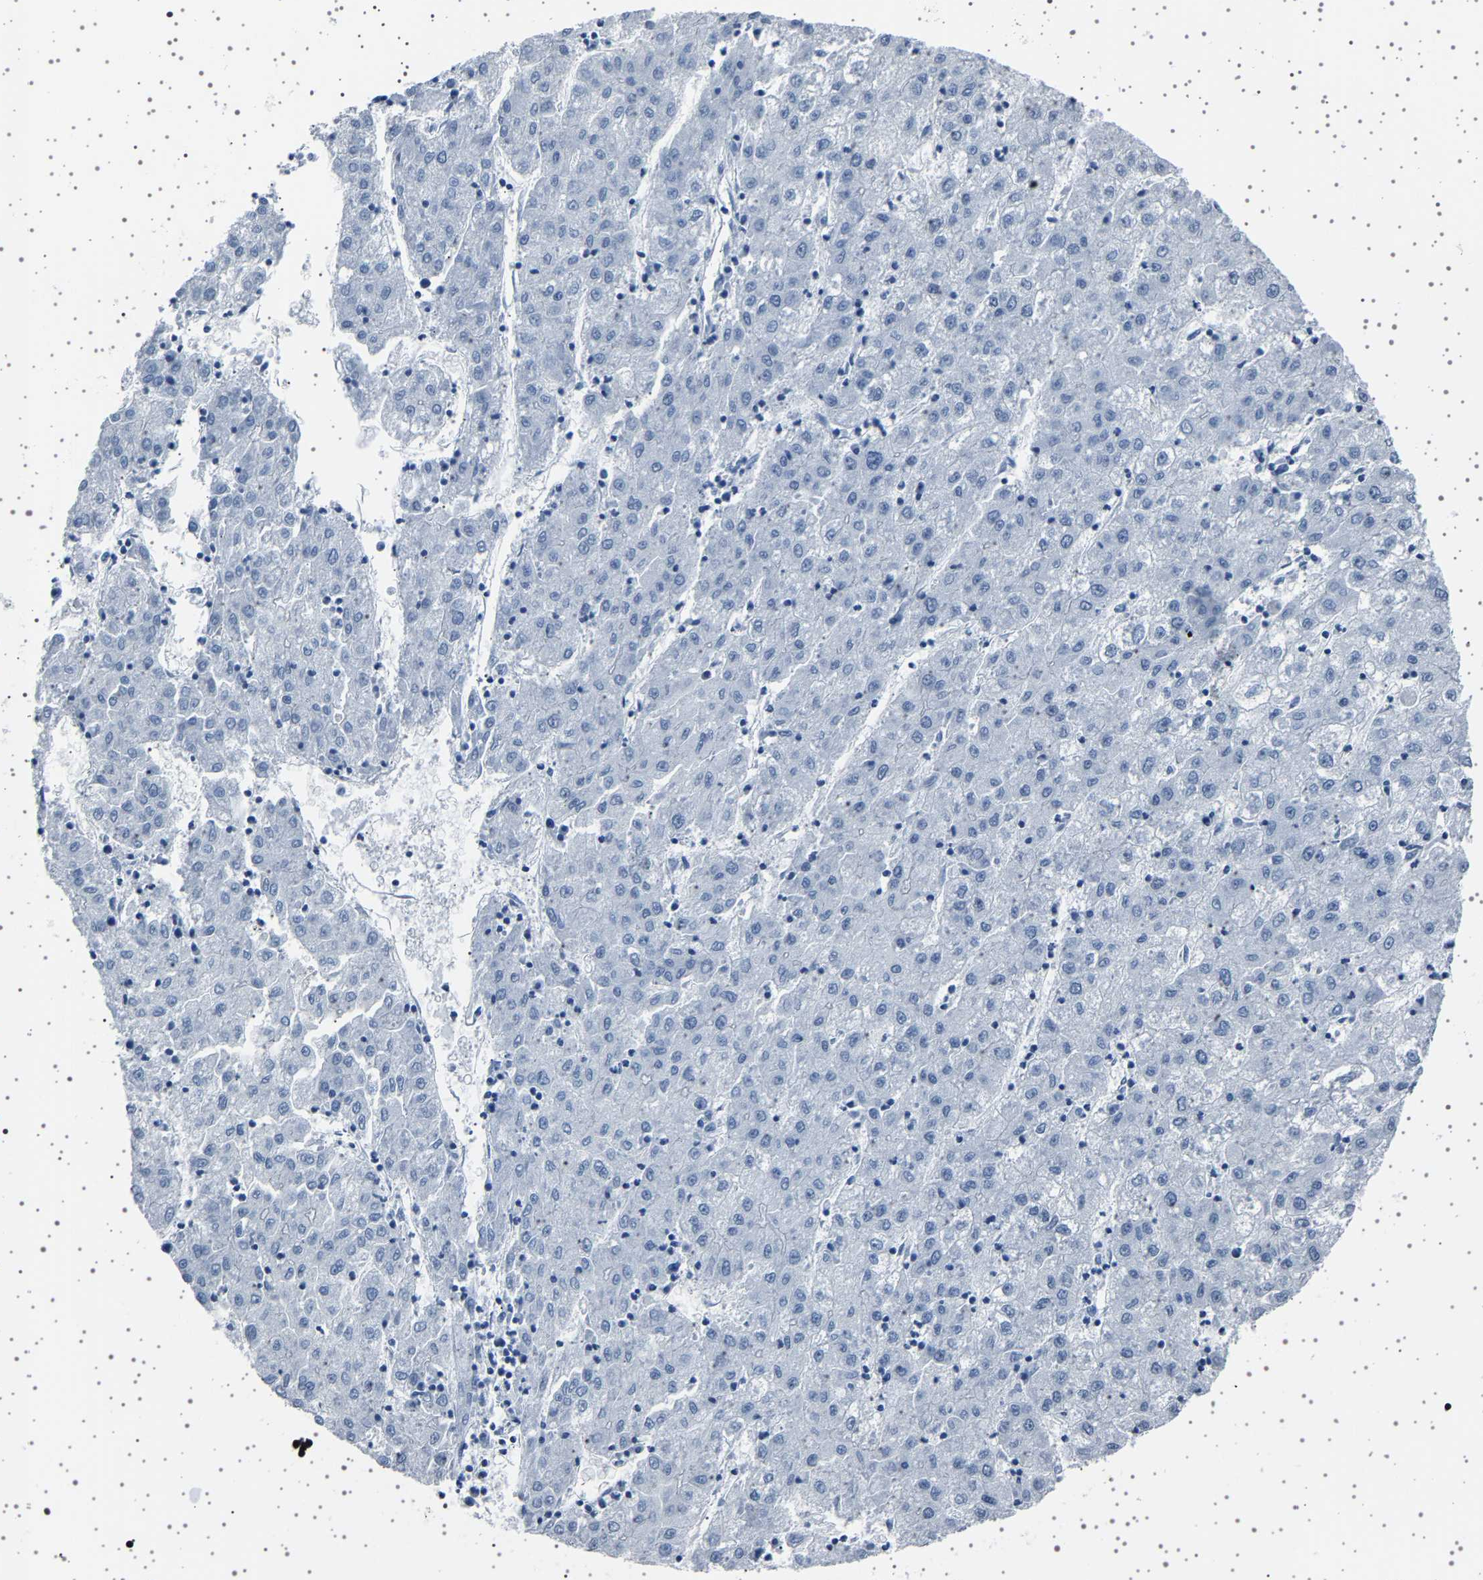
{"staining": {"intensity": "negative", "quantity": "none", "location": "none"}, "tissue": "liver cancer", "cell_type": "Tumor cells", "image_type": "cancer", "snomed": [{"axis": "morphology", "description": "Carcinoma, Hepatocellular, NOS"}, {"axis": "topography", "description": "Liver"}], "caption": "Liver hepatocellular carcinoma stained for a protein using IHC exhibits no expression tumor cells.", "gene": "TFF3", "patient": {"sex": "male", "age": 72}}